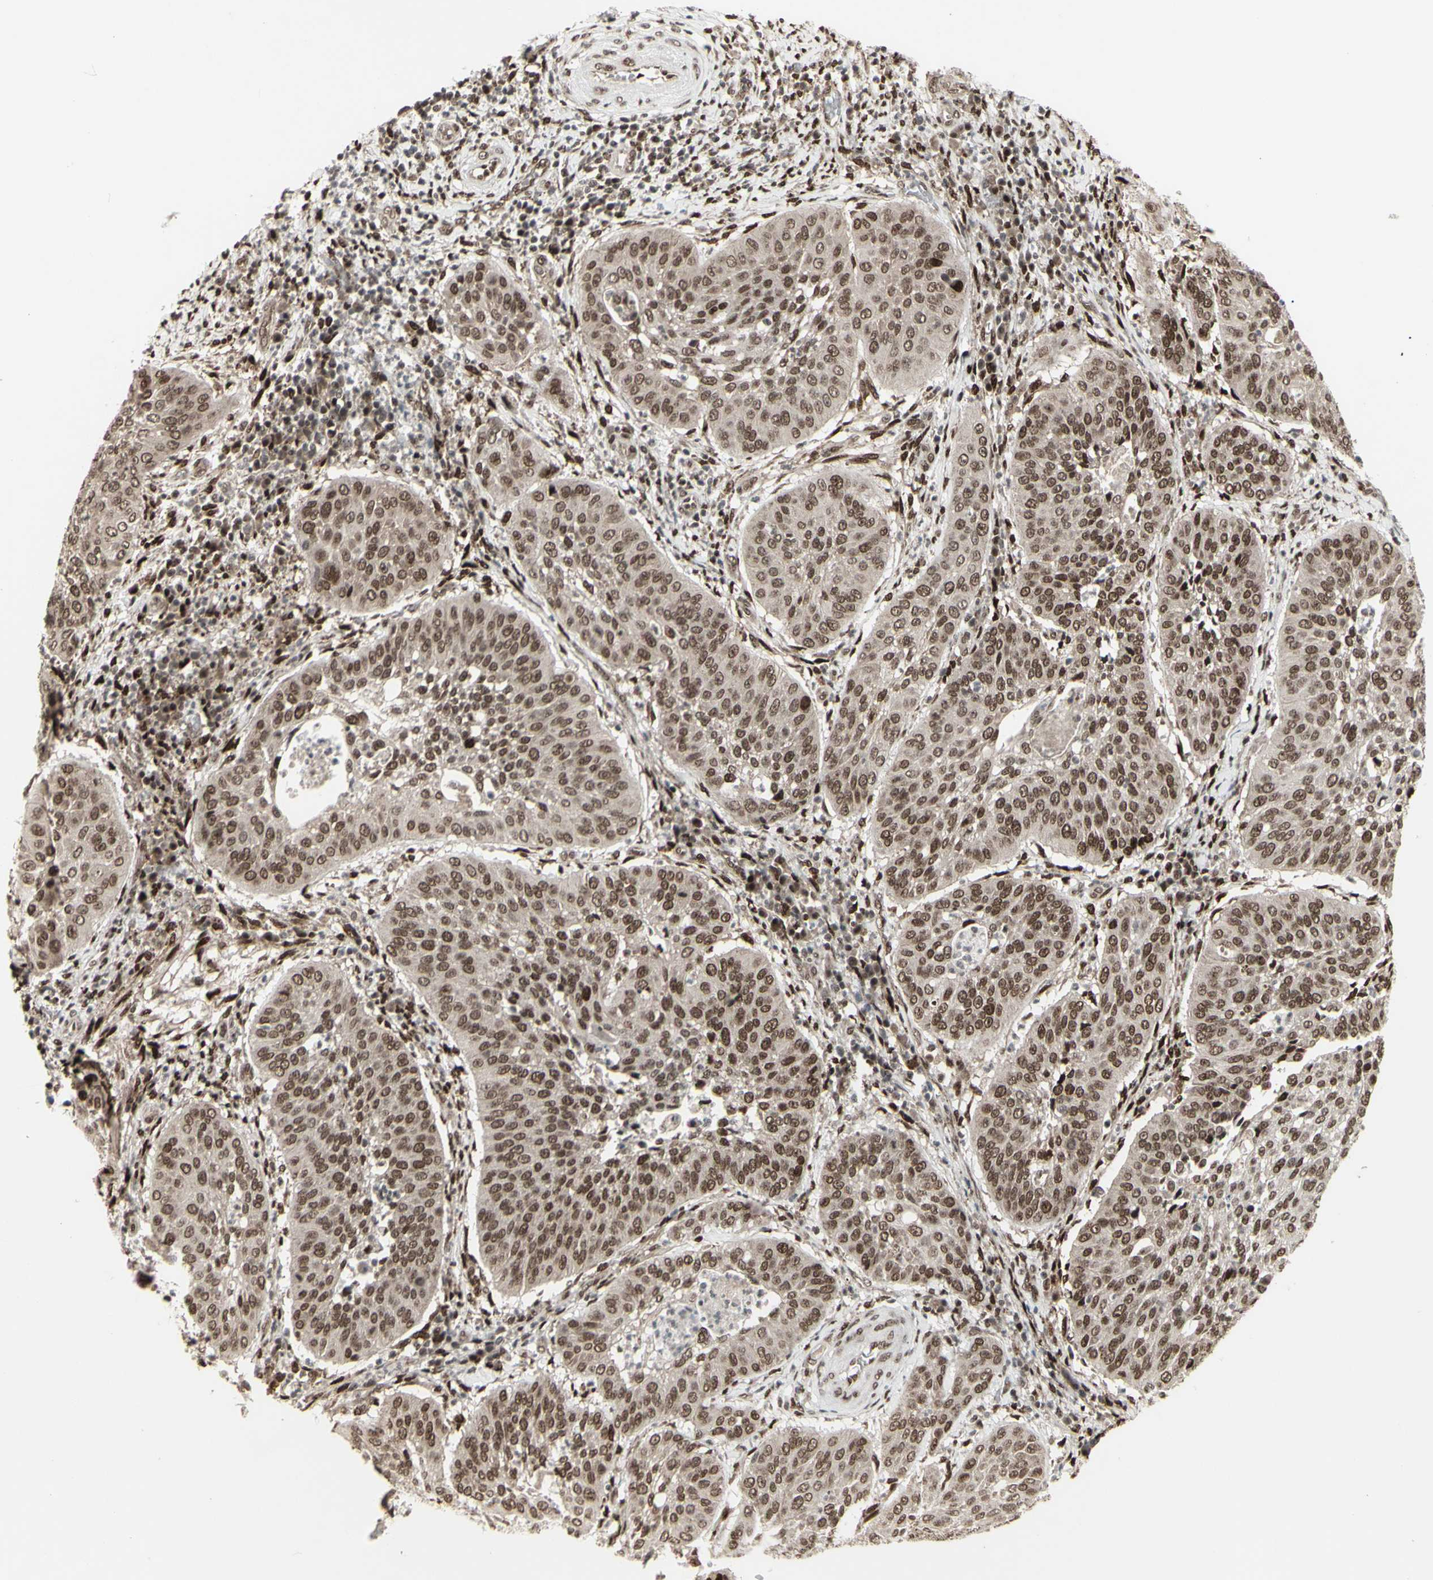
{"staining": {"intensity": "moderate", "quantity": ">75%", "location": "cytoplasmic/membranous,nuclear"}, "tissue": "cervical cancer", "cell_type": "Tumor cells", "image_type": "cancer", "snomed": [{"axis": "morphology", "description": "Normal tissue, NOS"}, {"axis": "morphology", "description": "Squamous cell carcinoma, NOS"}, {"axis": "topography", "description": "Cervix"}], "caption": "A photomicrograph showing moderate cytoplasmic/membranous and nuclear expression in about >75% of tumor cells in cervical squamous cell carcinoma, as visualized by brown immunohistochemical staining.", "gene": "CBX1", "patient": {"sex": "female", "age": 39}}